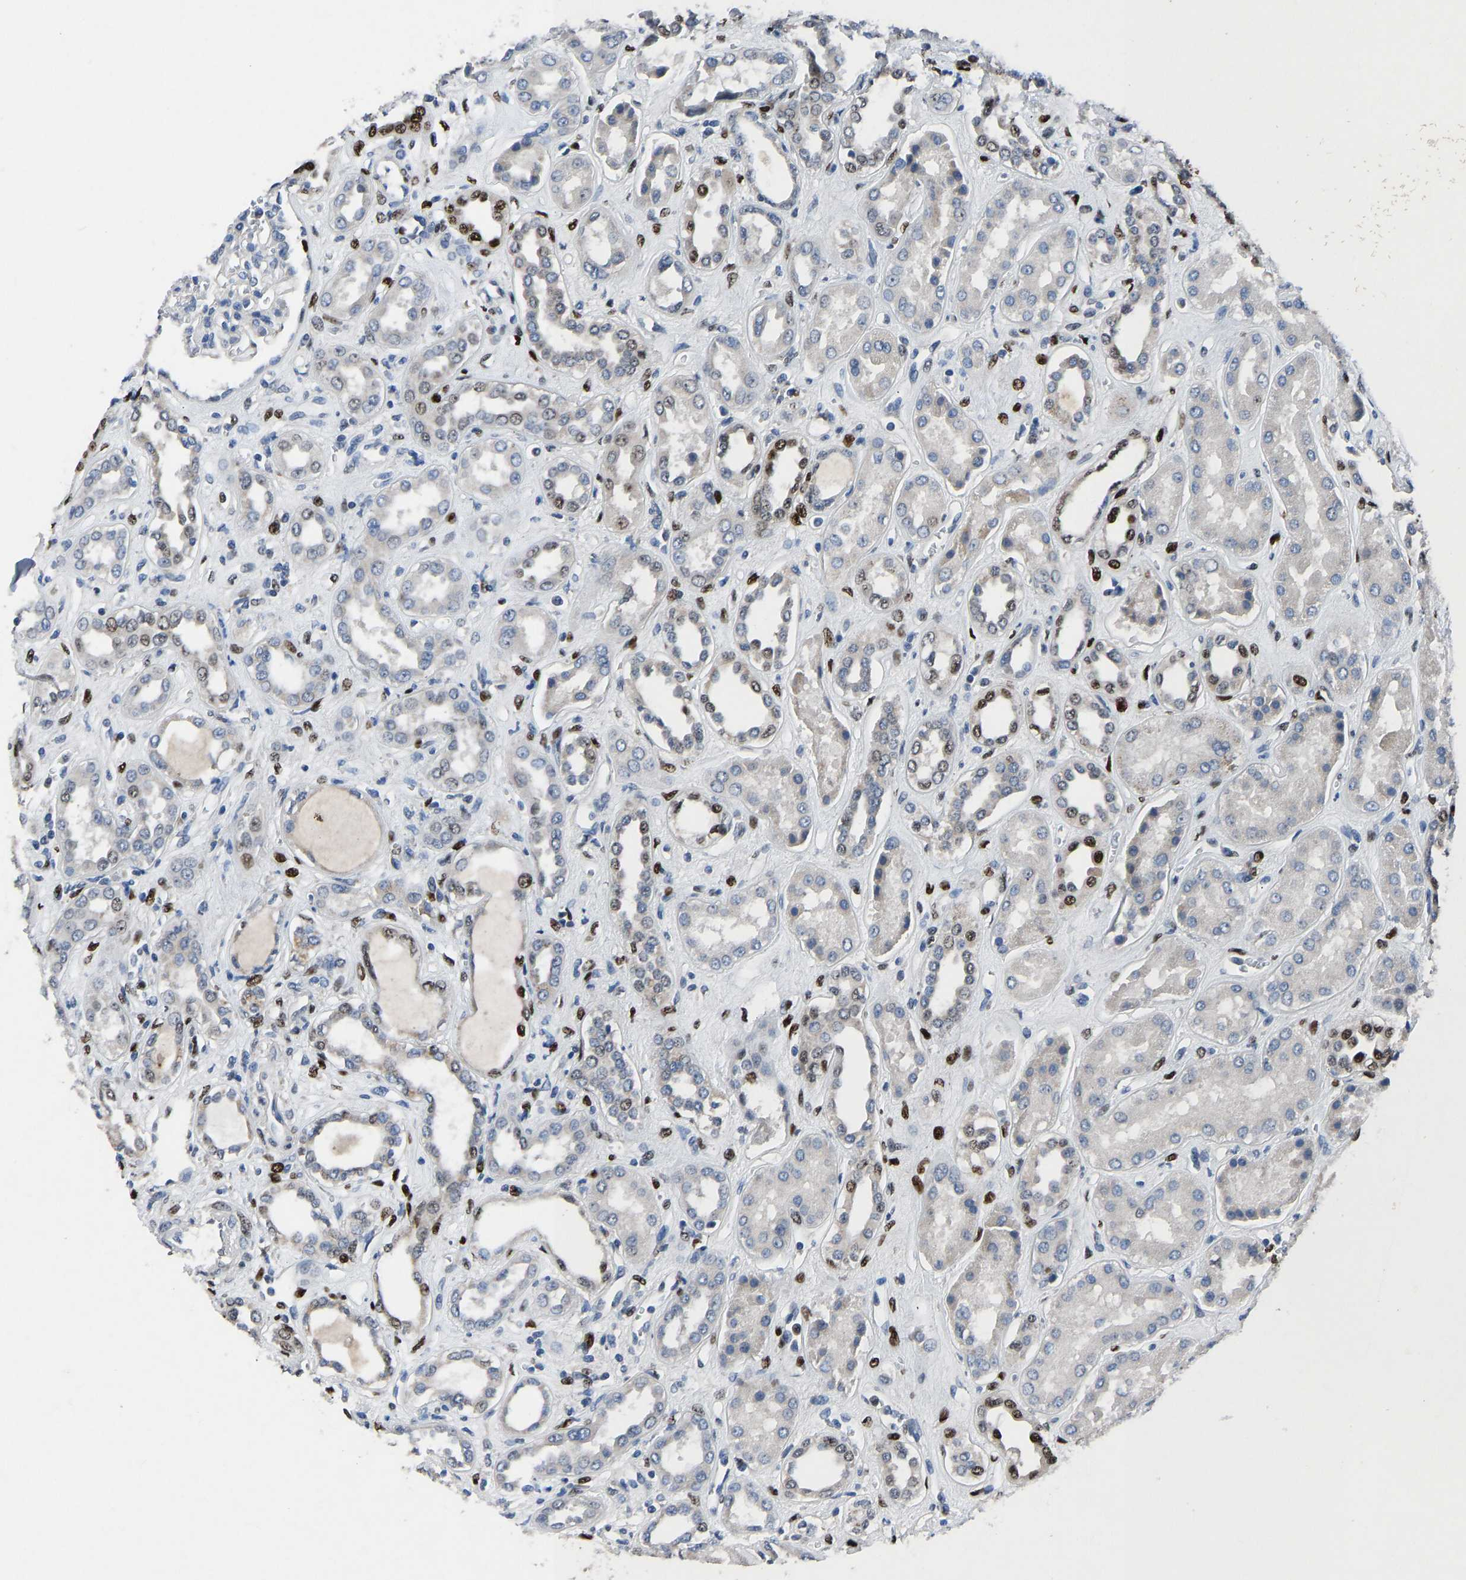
{"staining": {"intensity": "strong", "quantity": "<25%", "location": "nuclear"}, "tissue": "kidney", "cell_type": "Cells in glomeruli", "image_type": "normal", "snomed": [{"axis": "morphology", "description": "Normal tissue, NOS"}, {"axis": "topography", "description": "Kidney"}], "caption": "The histopathology image shows immunohistochemical staining of benign kidney. There is strong nuclear staining is identified in approximately <25% of cells in glomeruli.", "gene": "EGR1", "patient": {"sex": "male", "age": 59}}